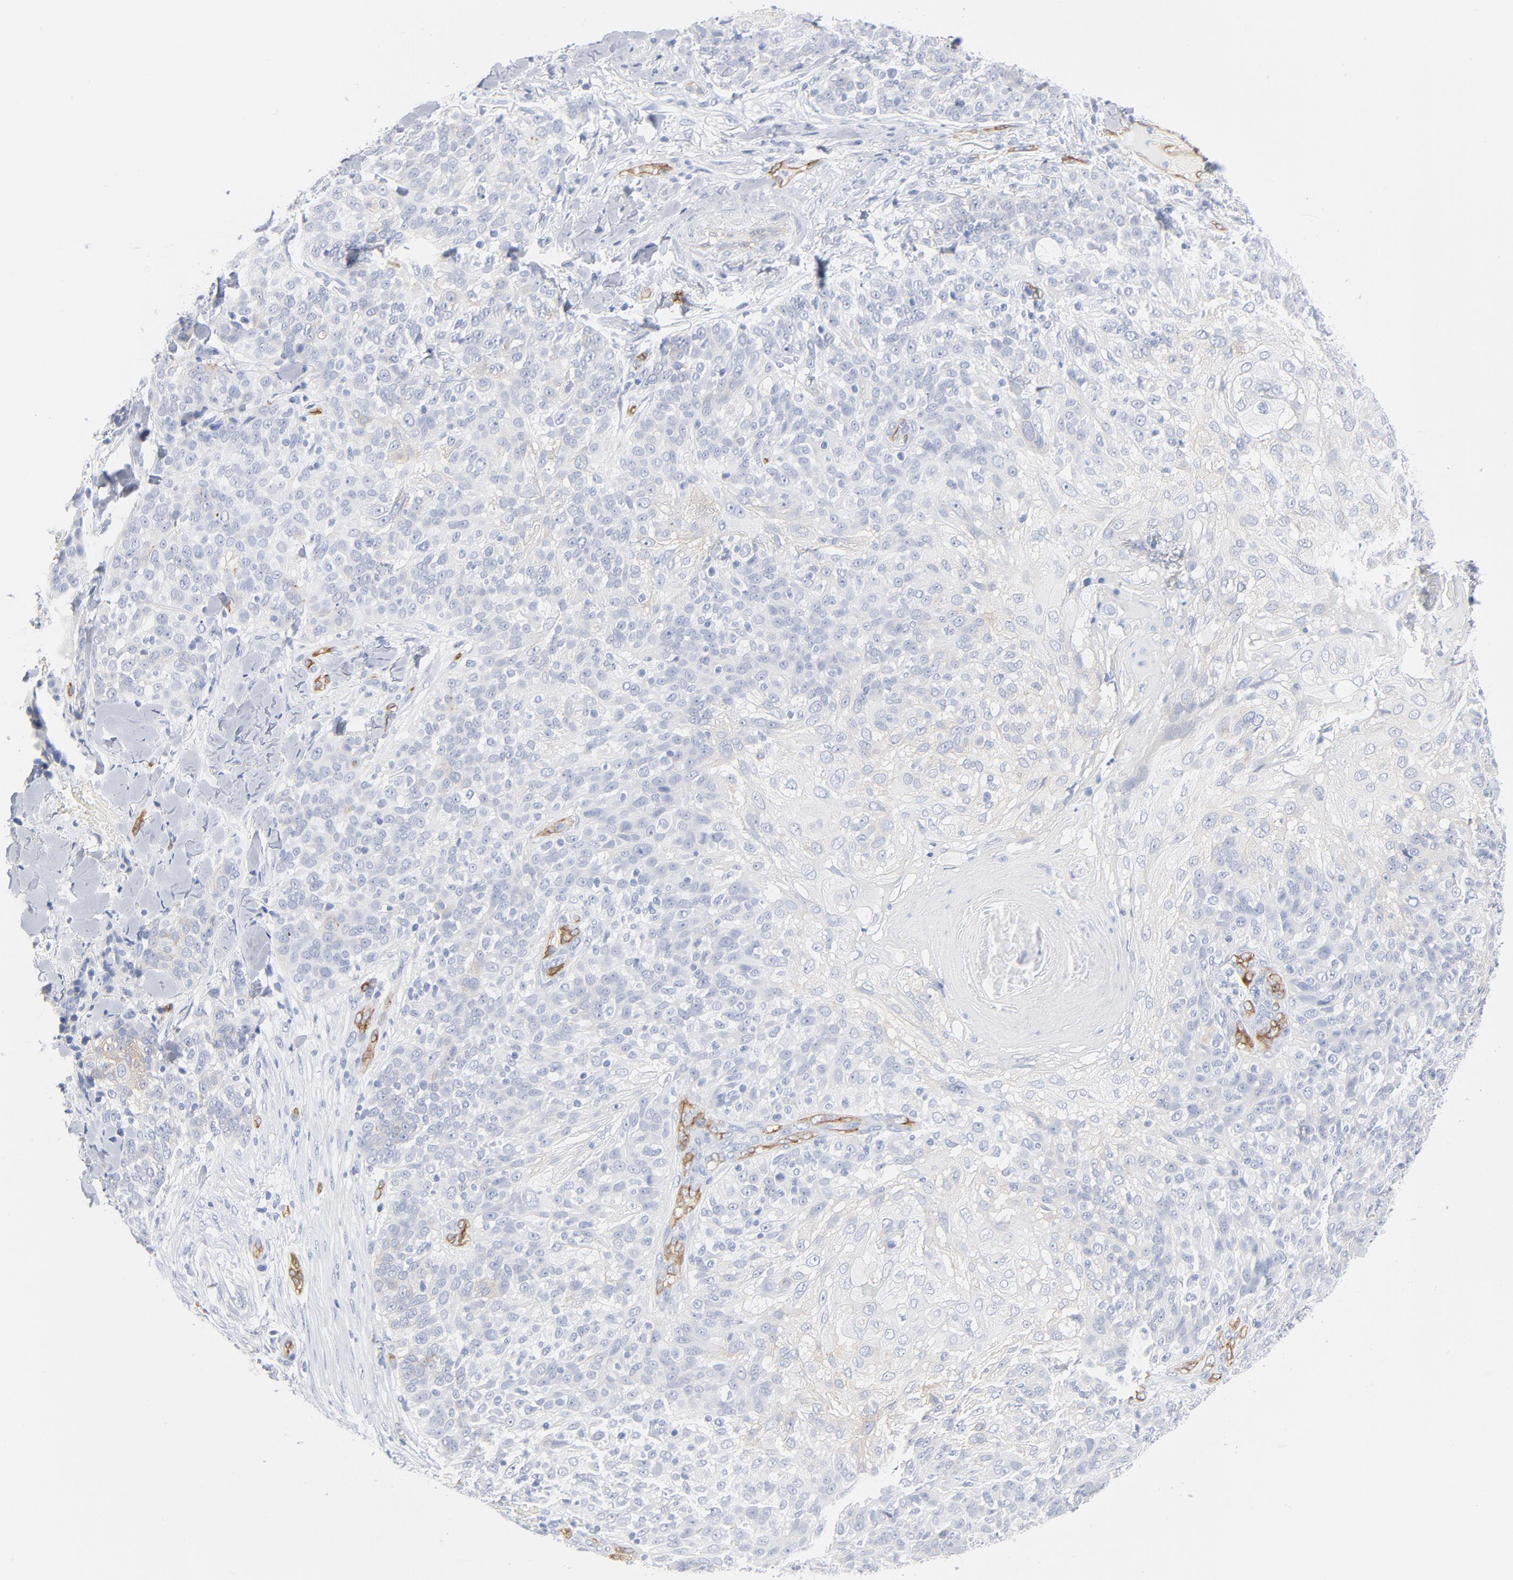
{"staining": {"intensity": "negative", "quantity": "none", "location": "none"}, "tissue": "skin cancer", "cell_type": "Tumor cells", "image_type": "cancer", "snomed": [{"axis": "morphology", "description": "Normal tissue, NOS"}, {"axis": "morphology", "description": "Squamous cell carcinoma, NOS"}, {"axis": "topography", "description": "Skin"}], "caption": "Immunohistochemistry micrograph of neoplastic tissue: skin squamous cell carcinoma stained with DAB demonstrates no significant protein expression in tumor cells. (DAB immunohistochemistry (IHC), high magnification).", "gene": "SHANK3", "patient": {"sex": "female", "age": 83}}